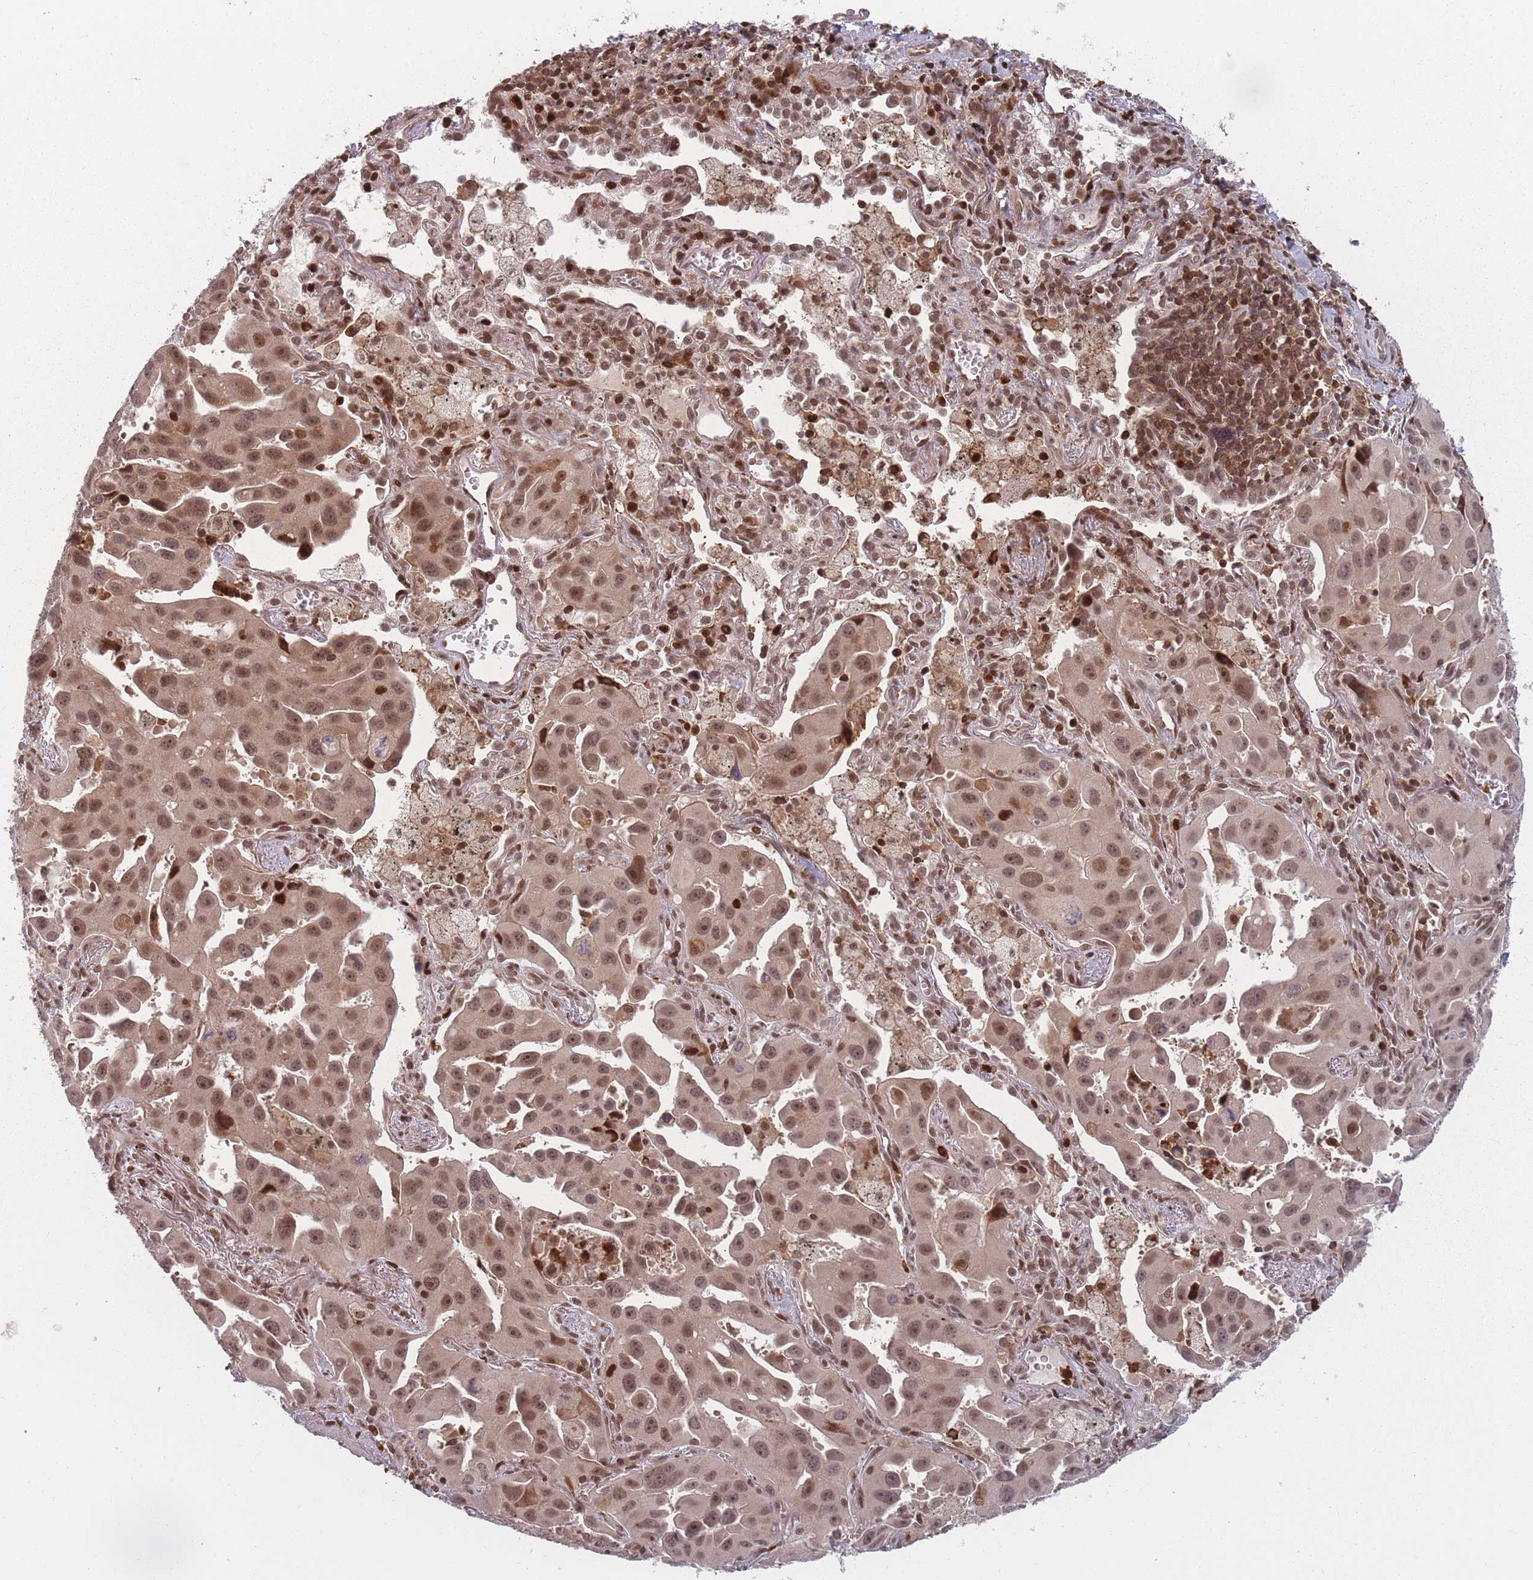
{"staining": {"intensity": "moderate", "quantity": ">75%", "location": "nuclear"}, "tissue": "lung cancer", "cell_type": "Tumor cells", "image_type": "cancer", "snomed": [{"axis": "morphology", "description": "Adenocarcinoma, NOS"}, {"axis": "topography", "description": "Lung"}], "caption": "This is an image of immunohistochemistry (IHC) staining of lung cancer (adenocarcinoma), which shows moderate staining in the nuclear of tumor cells.", "gene": "WDR55", "patient": {"sex": "male", "age": 66}}